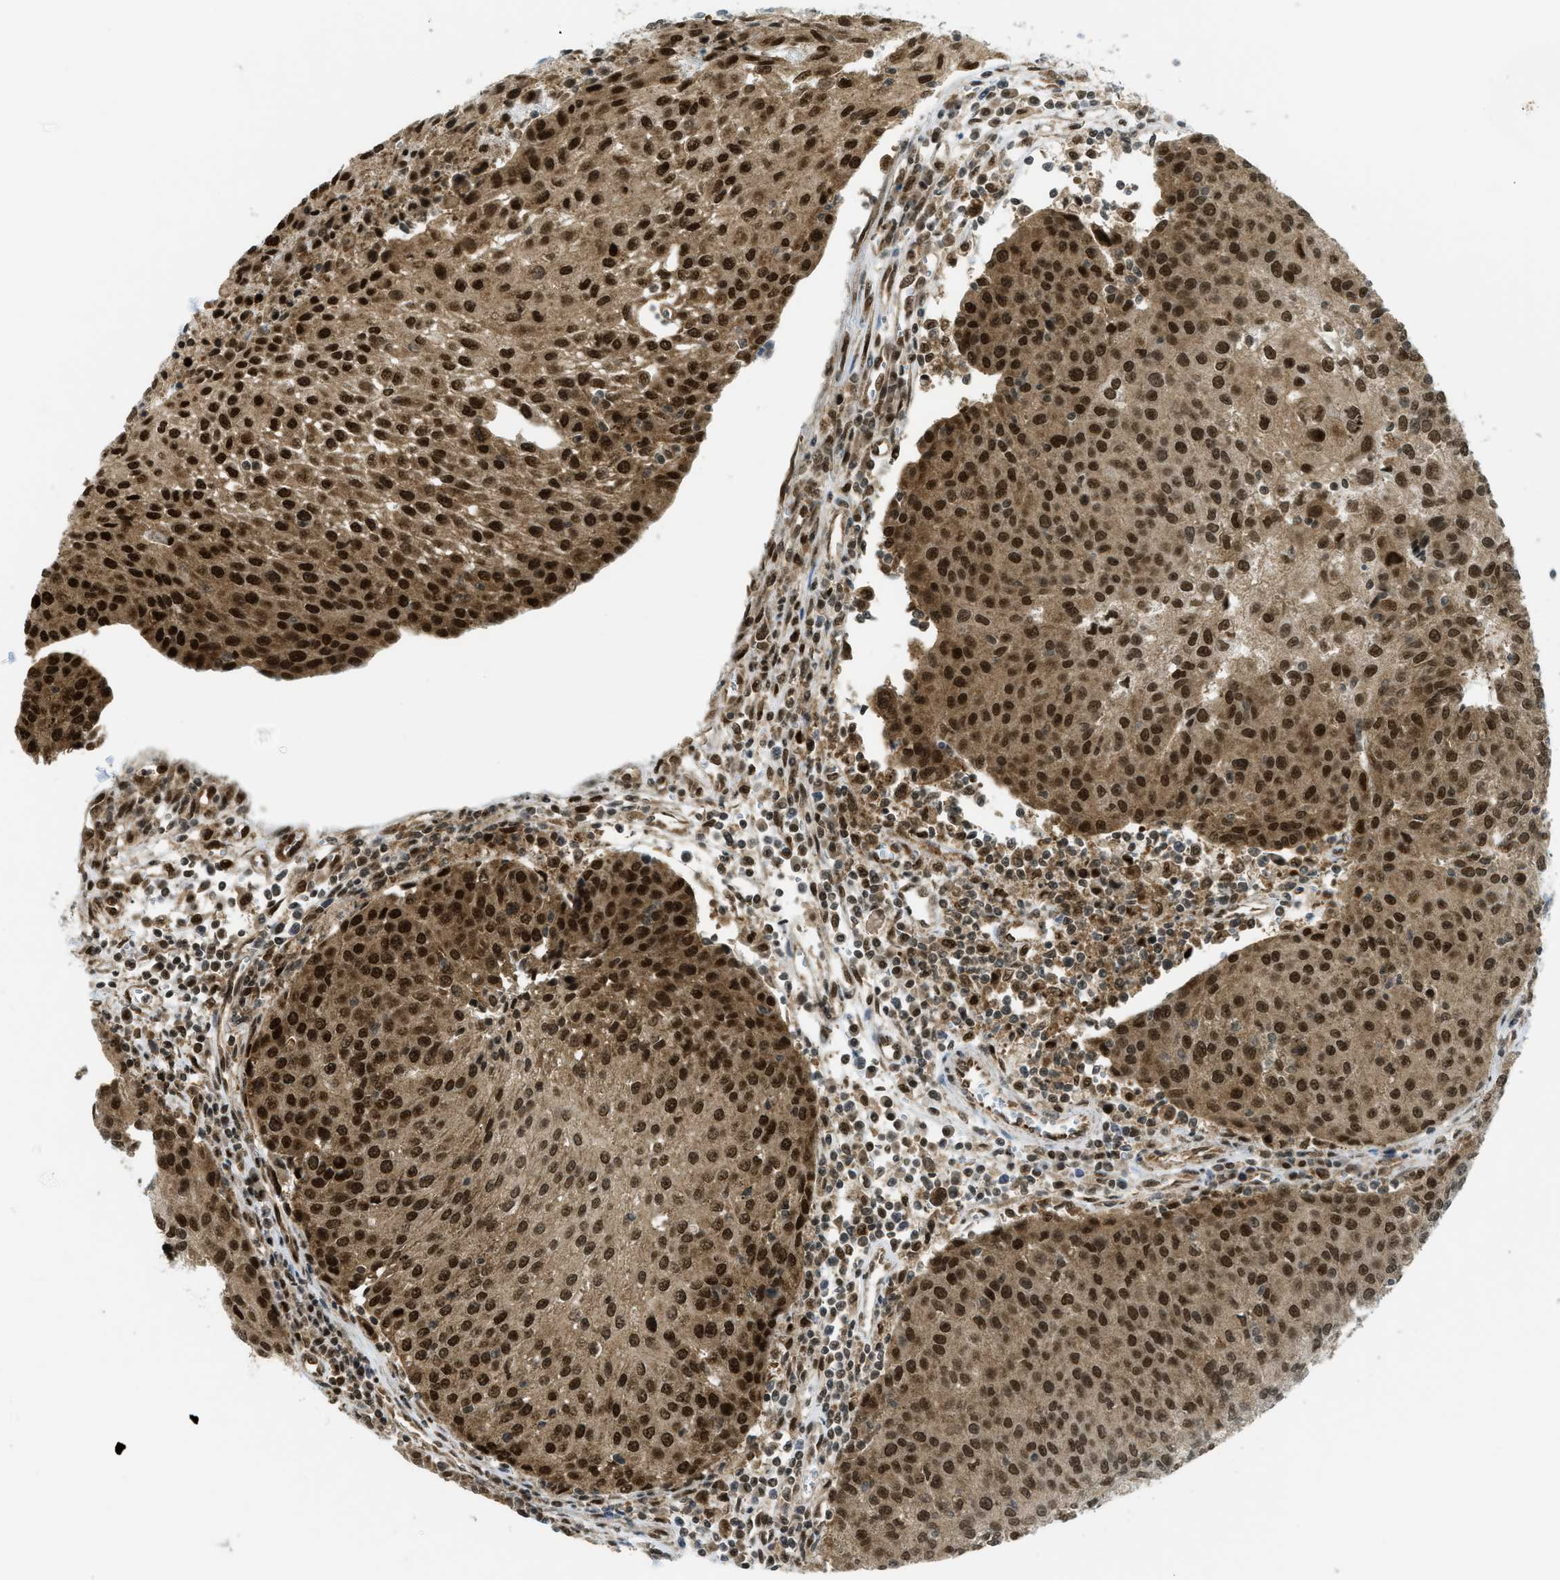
{"staining": {"intensity": "strong", "quantity": ">75%", "location": "cytoplasmic/membranous,nuclear"}, "tissue": "urothelial cancer", "cell_type": "Tumor cells", "image_type": "cancer", "snomed": [{"axis": "morphology", "description": "Urothelial carcinoma, High grade"}, {"axis": "topography", "description": "Urinary bladder"}], "caption": "Immunohistochemistry (IHC) of human urothelial cancer exhibits high levels of strong cytoplasmic/membranous and nuclear staining in approximately >75% of tumor cells.", "gene": "TNPO1", "patient": {"sex": "female", "age": 85}}